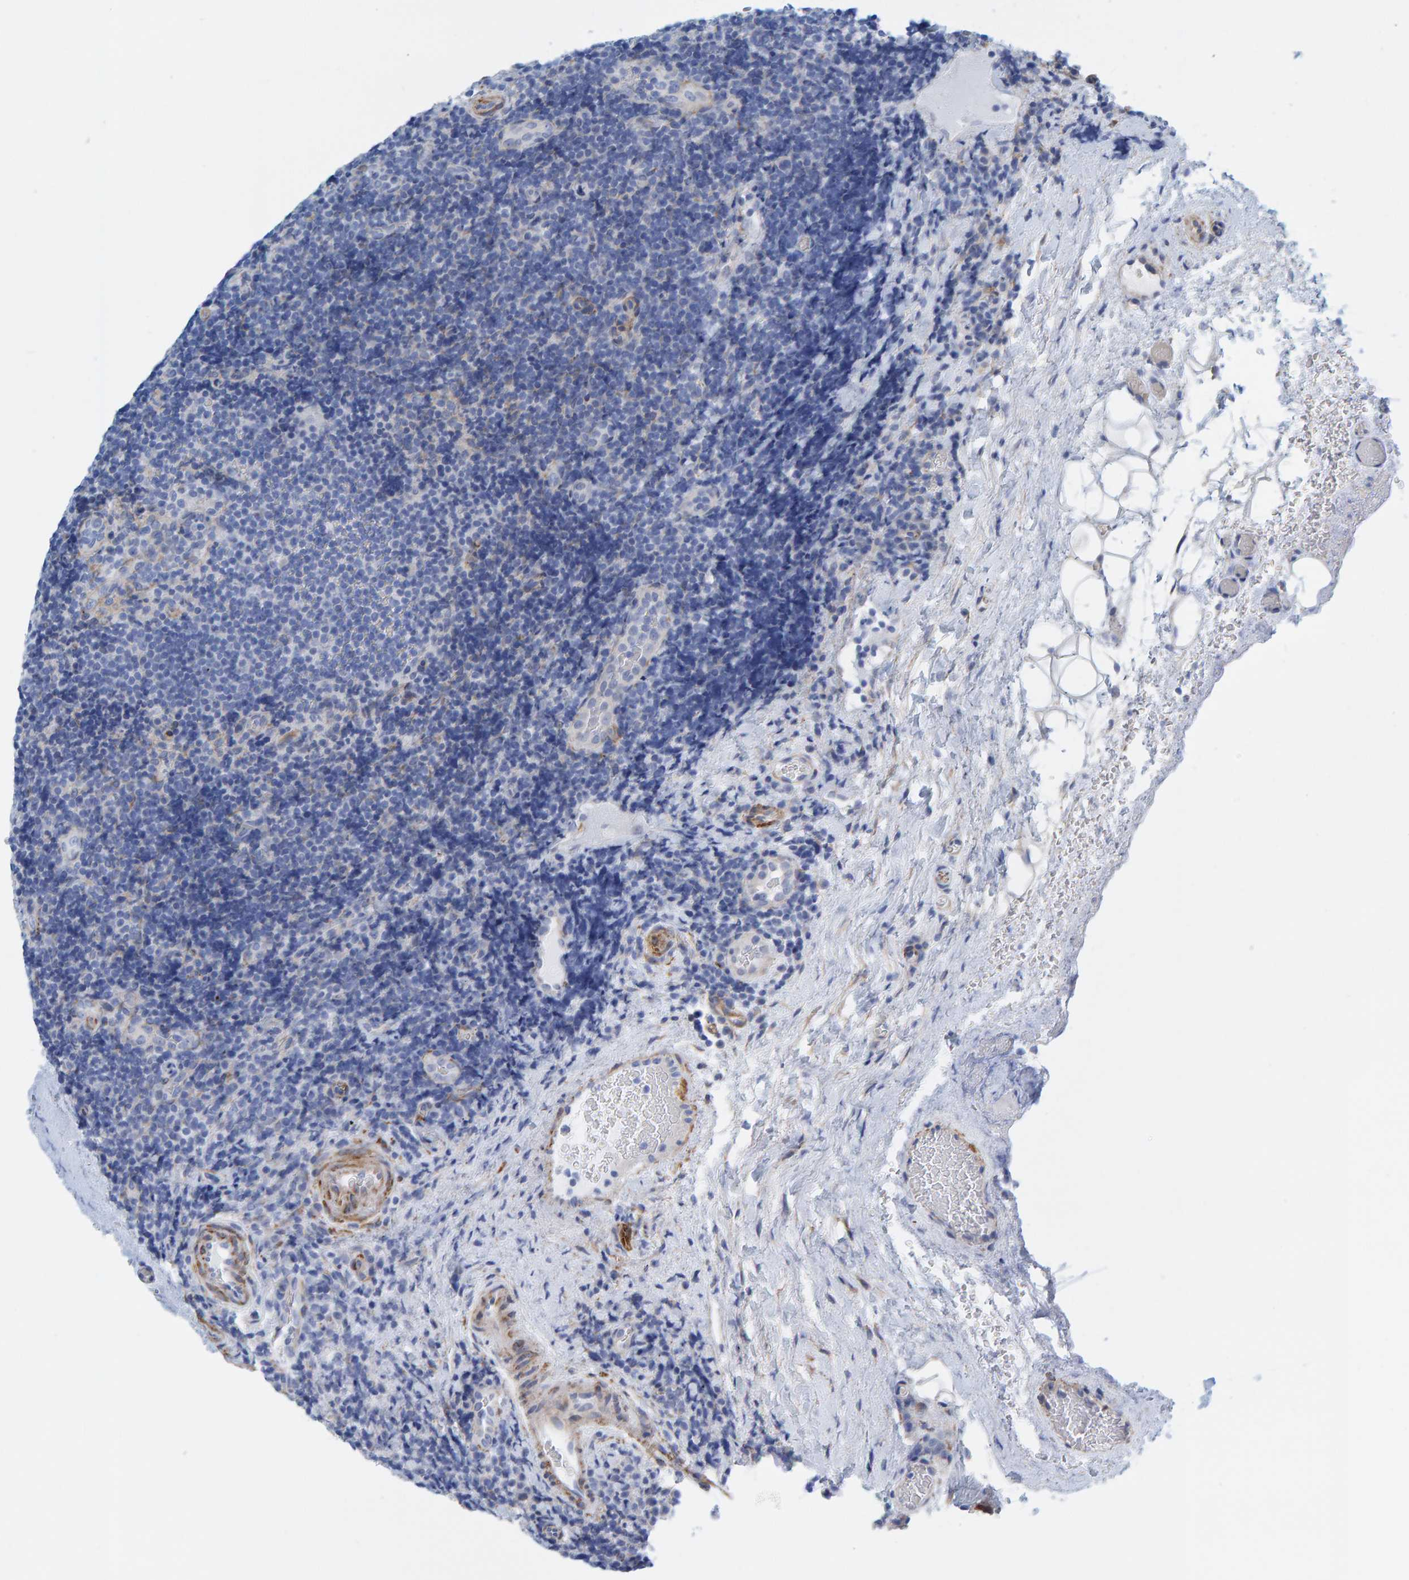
{"staining": {"intensity": "negative", "quantity": "none", "location": "none"}, "tissue": "lymphoma", "cell_type": "Tumor cells", "image_type": "cancer", "snomed": [{"axis": "morphology", "description": "Malignant lymphoma, non-Hodgkin's type, High grade"}, {"axis": "topography", "description": "Tonsil"}], "caption": "This photomicrograph is of lymphoma stained with IHC to label a protein in brown with the nuclei are counter-stained blue. There is no positivity in tumor cells. Brightfield microscopy of IHC stained with DAB (3,3'-diaminobenzidine) (brown) and hematoxylin (blue), captured at high magnification.", "gene": "MAP1B", "patient": {"sex": "female", "age": 36}}